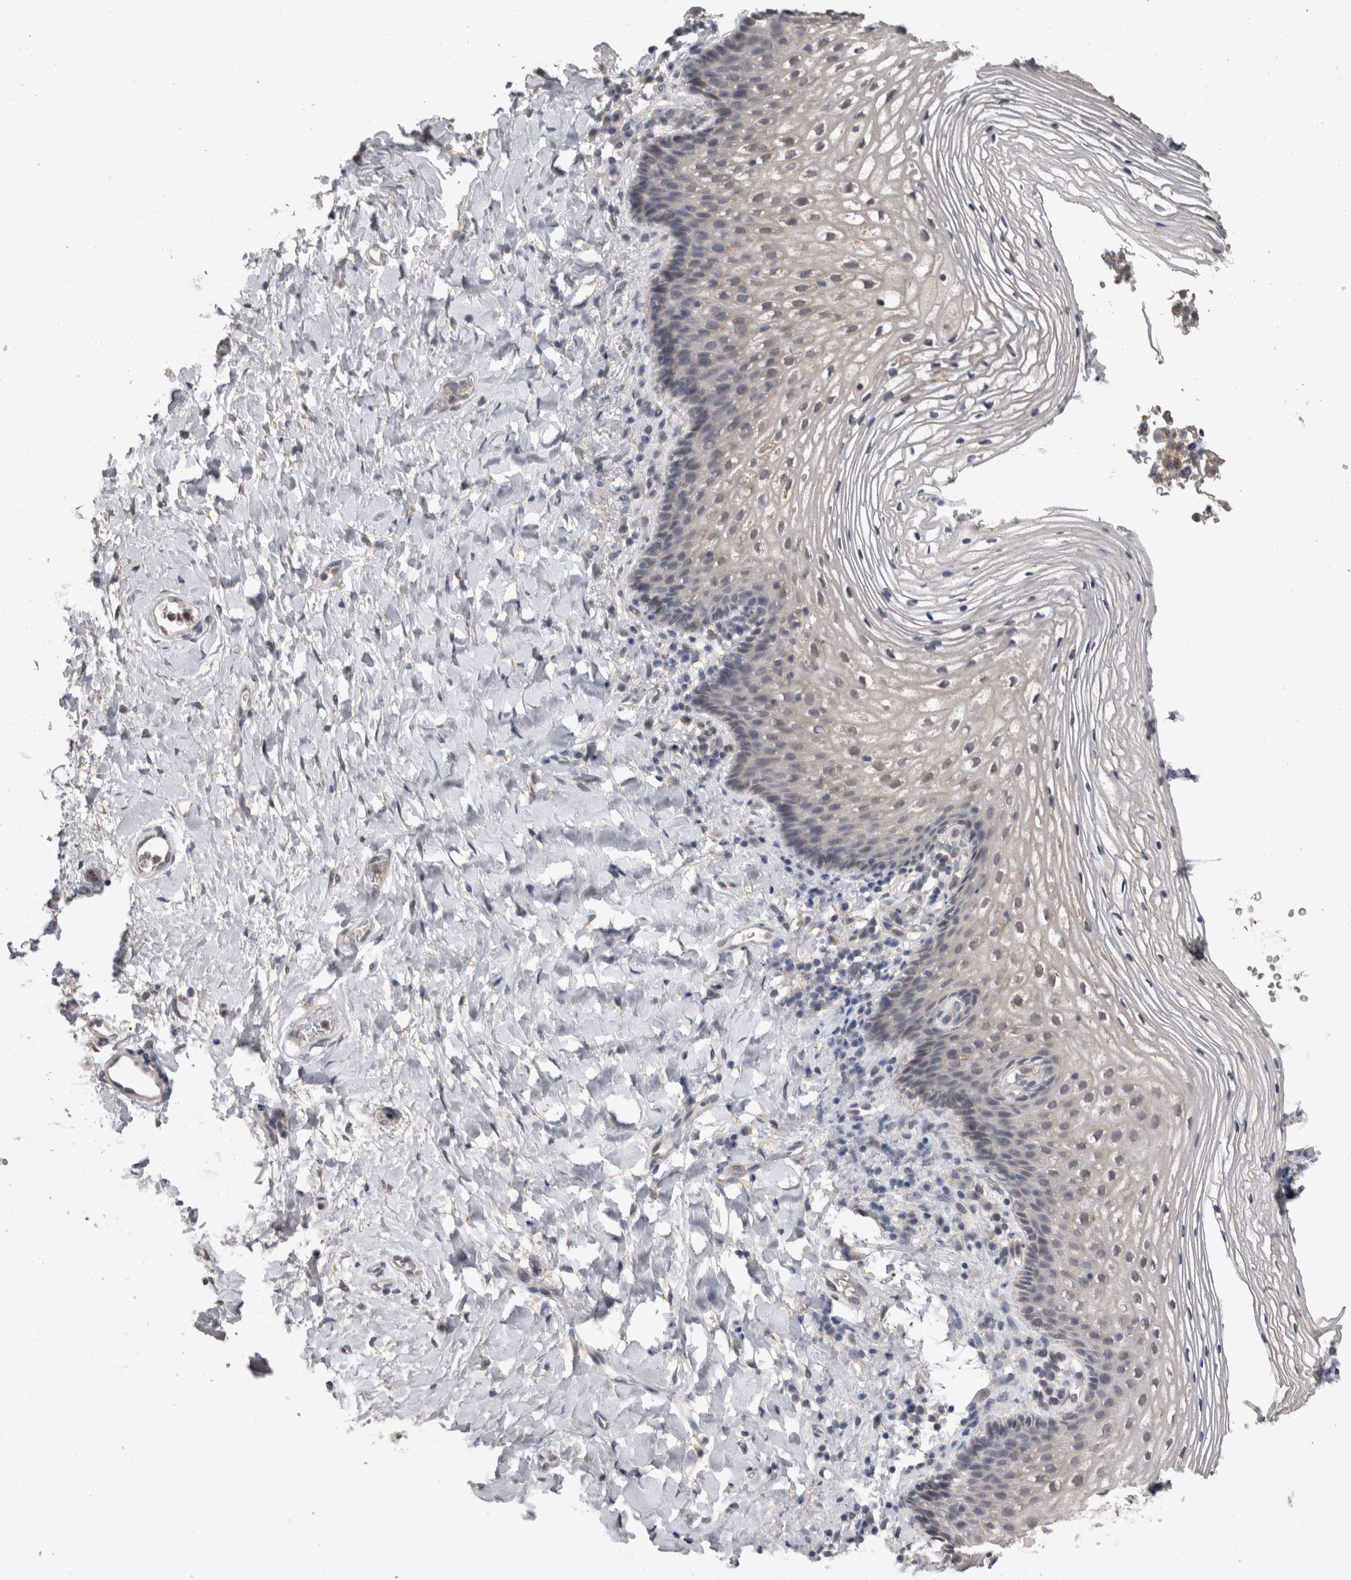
{"staining": {"intensity": "negative", "quantity": "none", "location": "none"}, "tissue": "vagina", "cell_type": "Squamous epithelial cells", "image_type": "normal", "snomed": [{"axis": "morphology", "description": "Normal tissue, NOS"}, {"axis": "topography", "description": "Vagina"}], "caption": "Immunohistochemical staining of normal vagina reveals no significant expression in squamous epithelial cells. (IHC, brightfield microscopy, high magnification).", "gene": "FHOD3", "patient": {"sex": "female", "age": 60}}